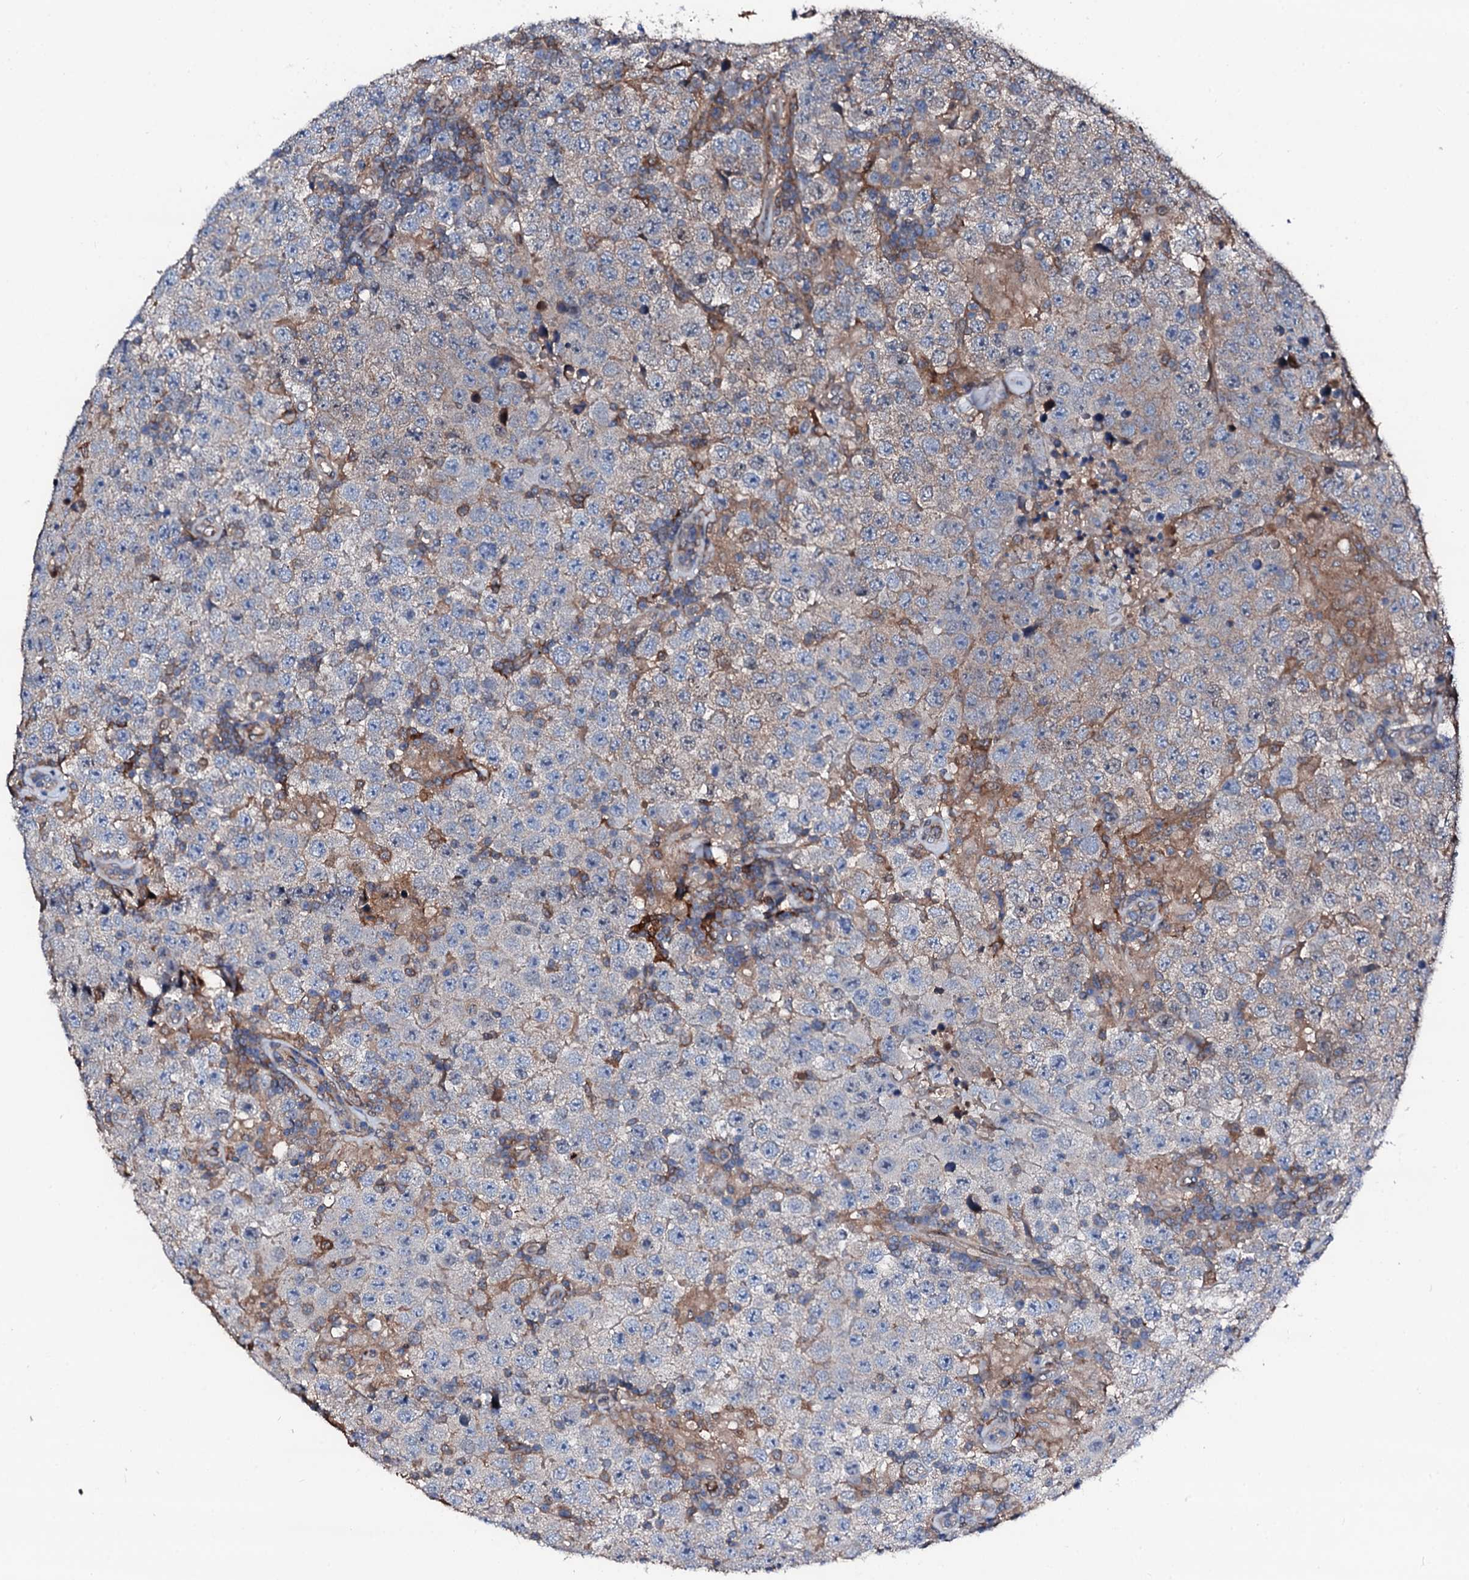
{"staining": {"intensity": "negative", "quantity": "none", "location": "none"}, "tissue": "testis cancer", "cell_type": "Tumor cells", "image_type": "cancer", "snomed": [{"axis": "morphology", "description": "Normal tissue, NOS"}, {"axis": "morphology", "description": "Urothelial carcinoma, High grade"}, {"axis": "morphology", "description": "Seminoma, NOS"}, {"axis": "morphology", "description": "Carcinoma, Embryonal, NOS"}, {"axis": "topography", "description": "Urinary bladder"}, {"axis": "topography", "description": "Testis"}], "caption": "Seminoma (testis) stained for a protein using IHC demonstrates no positivity tumor cells.", "gene": "TRAFD1", "patient": {"sex": "male", "age": 41}}